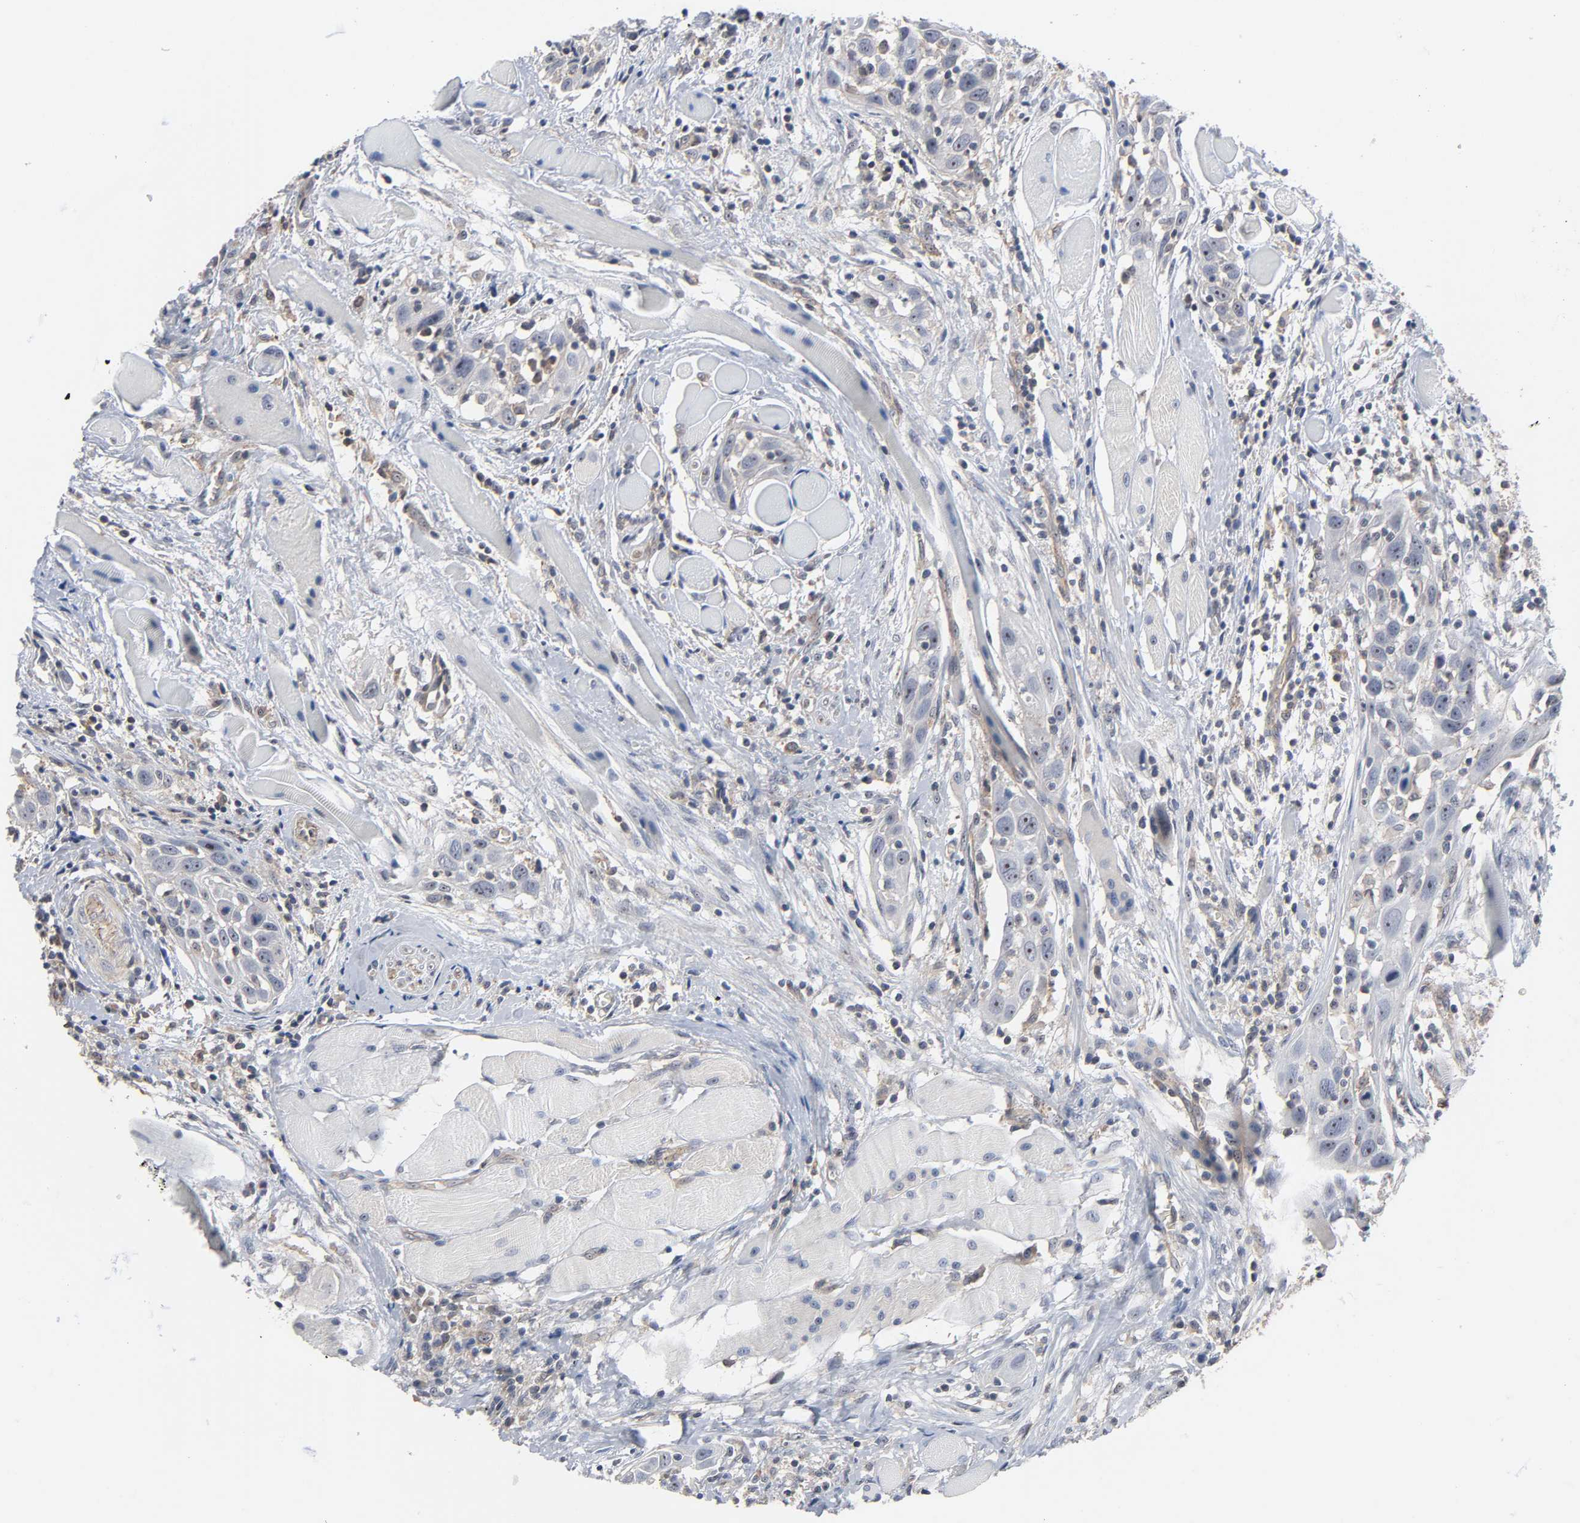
{"staining": {"intensity": "weak", "quantity": "<25%", "location": "cytoplasmic/membranous"}, "tissue": "head and neck cancer", "cell_type": "Tumor cells", "image_type": "cancer", "snomed": [{"axis": "morphology", "description": "Squamous cell carcinoma, NOS"}, {"axis": "topography", "description": "Oral tissue"}, {"axis": "topography", "description": "Head-Neck"}], "caption": "Histopathology image shows no protein expression in tumor cells of squamous cell carcinoma (head and neck) tissue. (DAB IHC with hematoxylin counter stain).", "gene": "DDX10", "patient": {"sex": "female", "age": 50}}